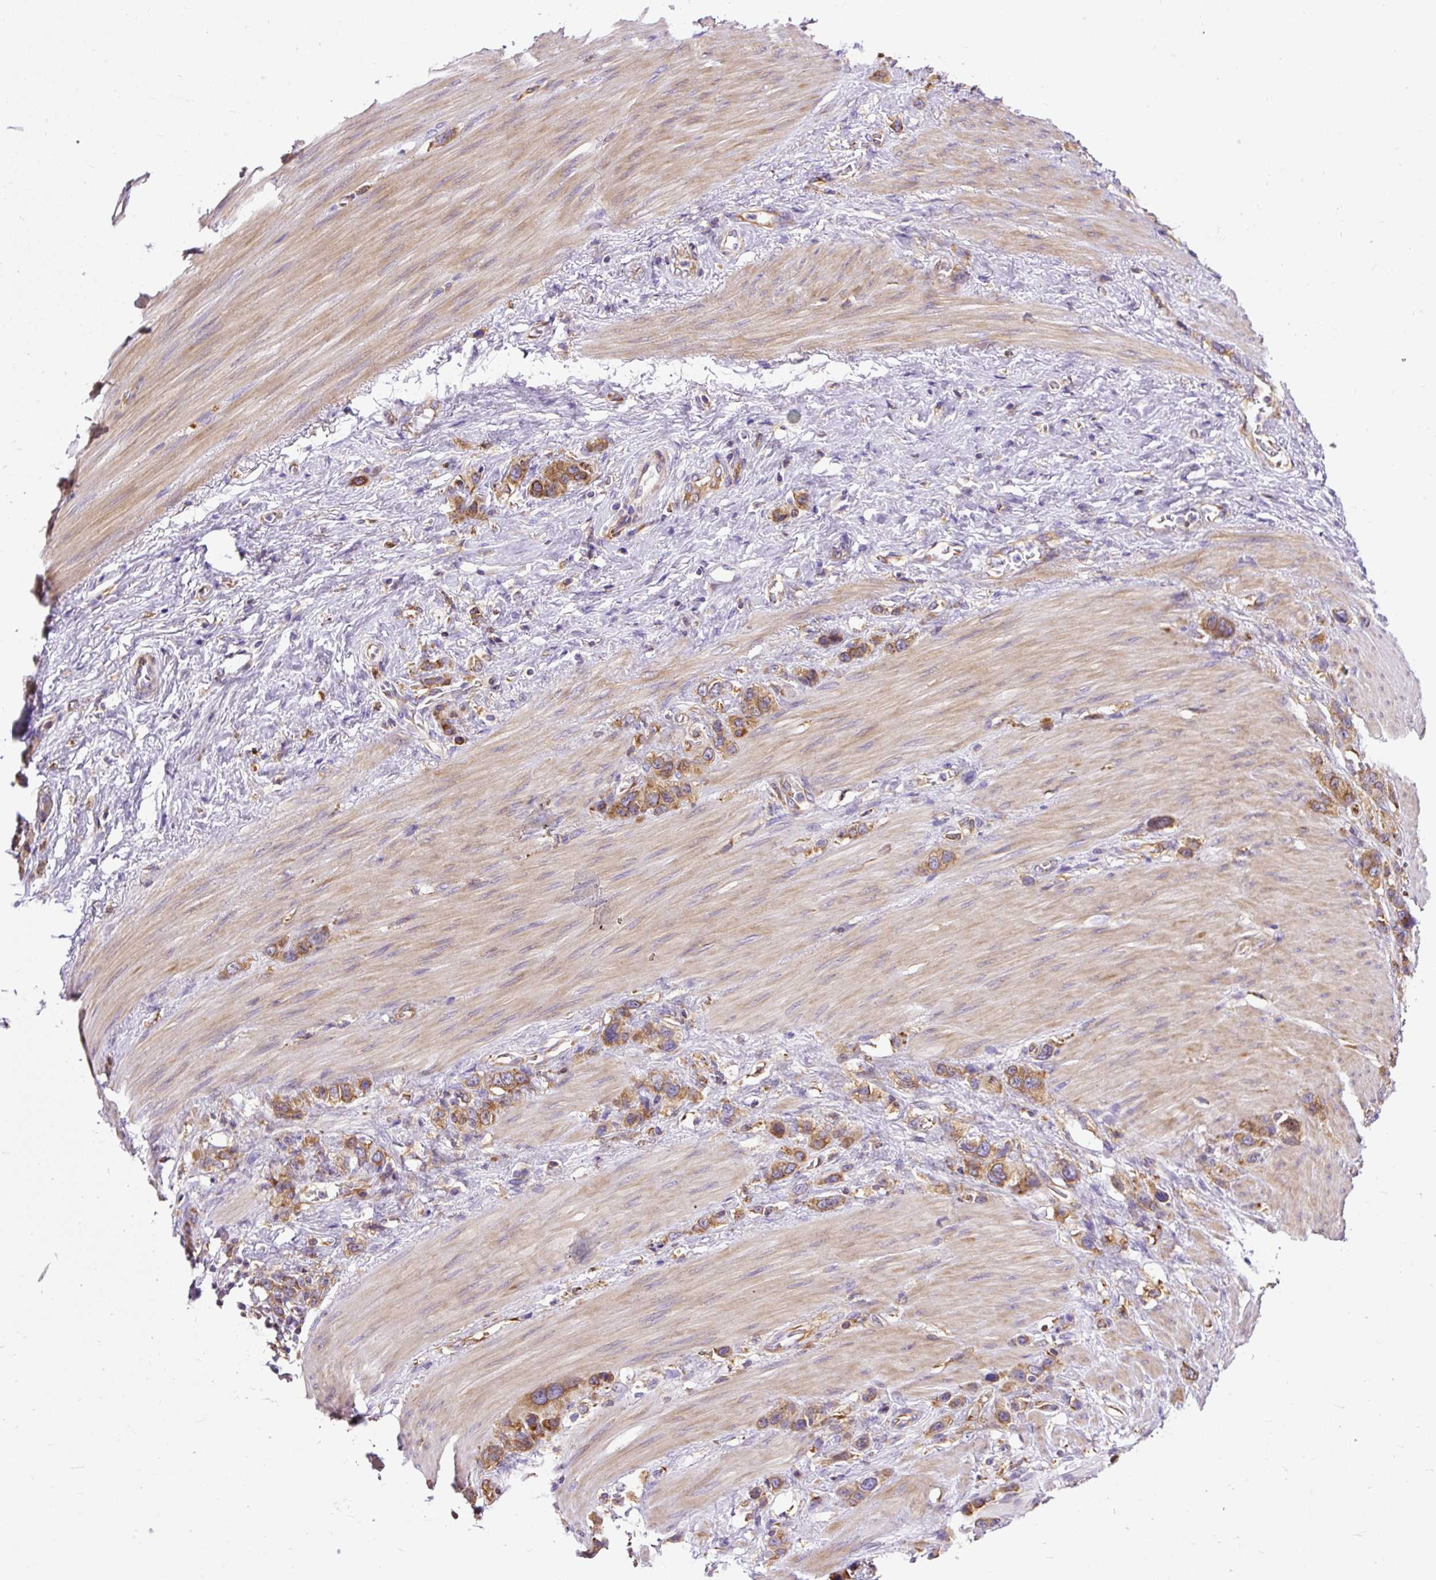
{"staining": {"intensity": "moderate", "quantity": ">75%", "location": "cytoplasmic/membranous"}, "tissue": "stomach cancer", "cell_type": "Tumor cells", "image_type": "cancer", "snomed": [{"axis": "morphology", "description": "Adenocarcinoma, NOS"}, {"axis": "morphology", "description": "Adenocarcinoma, High grade"}, {"axis": "topography", "description": "Stomach, upper"}, {"axis": "topography", "description": "Stomach, lower"}], "caption": "Stomach adenocarcinoma (high-grade) stained with a protein marker displays moderate staining in tumor cells.", "gene": "MAP1S", "patient": {"sex": "female", "age": 65}}